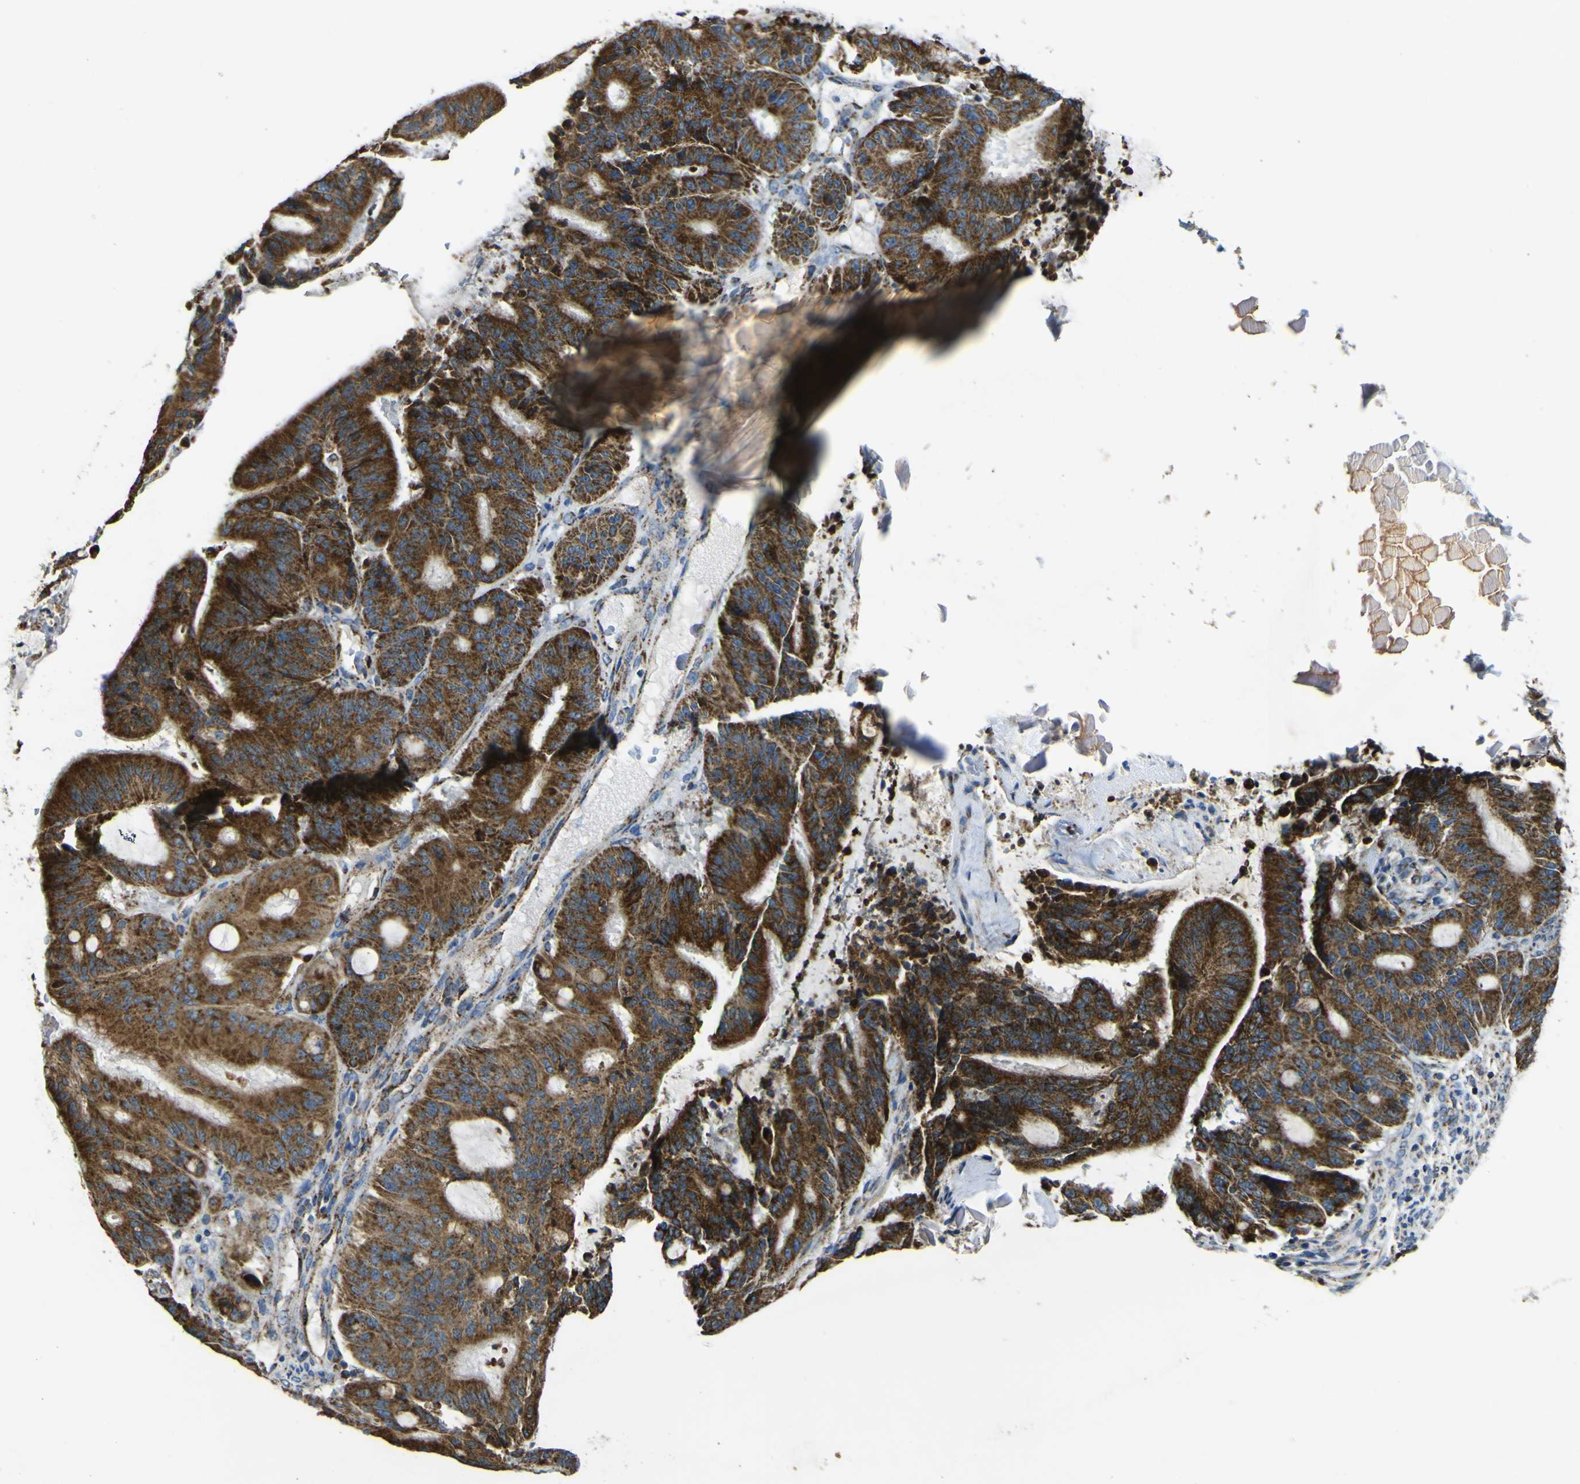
{"staining": {"intensity": "strong", "quantity": ">75%", "location": "cytoplasmic/membranous"}, "tissue": "liver cancer", "cell_type": "Tumor cells", "image_type": "cancer", "snomed": [{"axis": "morphology", "description": "Cholangiocarcinoma"}, {"axis": "topography", "description": "Liver"}], "caption": "Brown immunohistochemical staining in liver cancer (cholangiocarcinoma) shows strong cytoplasmic/membranous positivity in about >75% of tumor cells.", "gene": "ALDH18A1", "patient": {"sex": "female", "age": 73}}